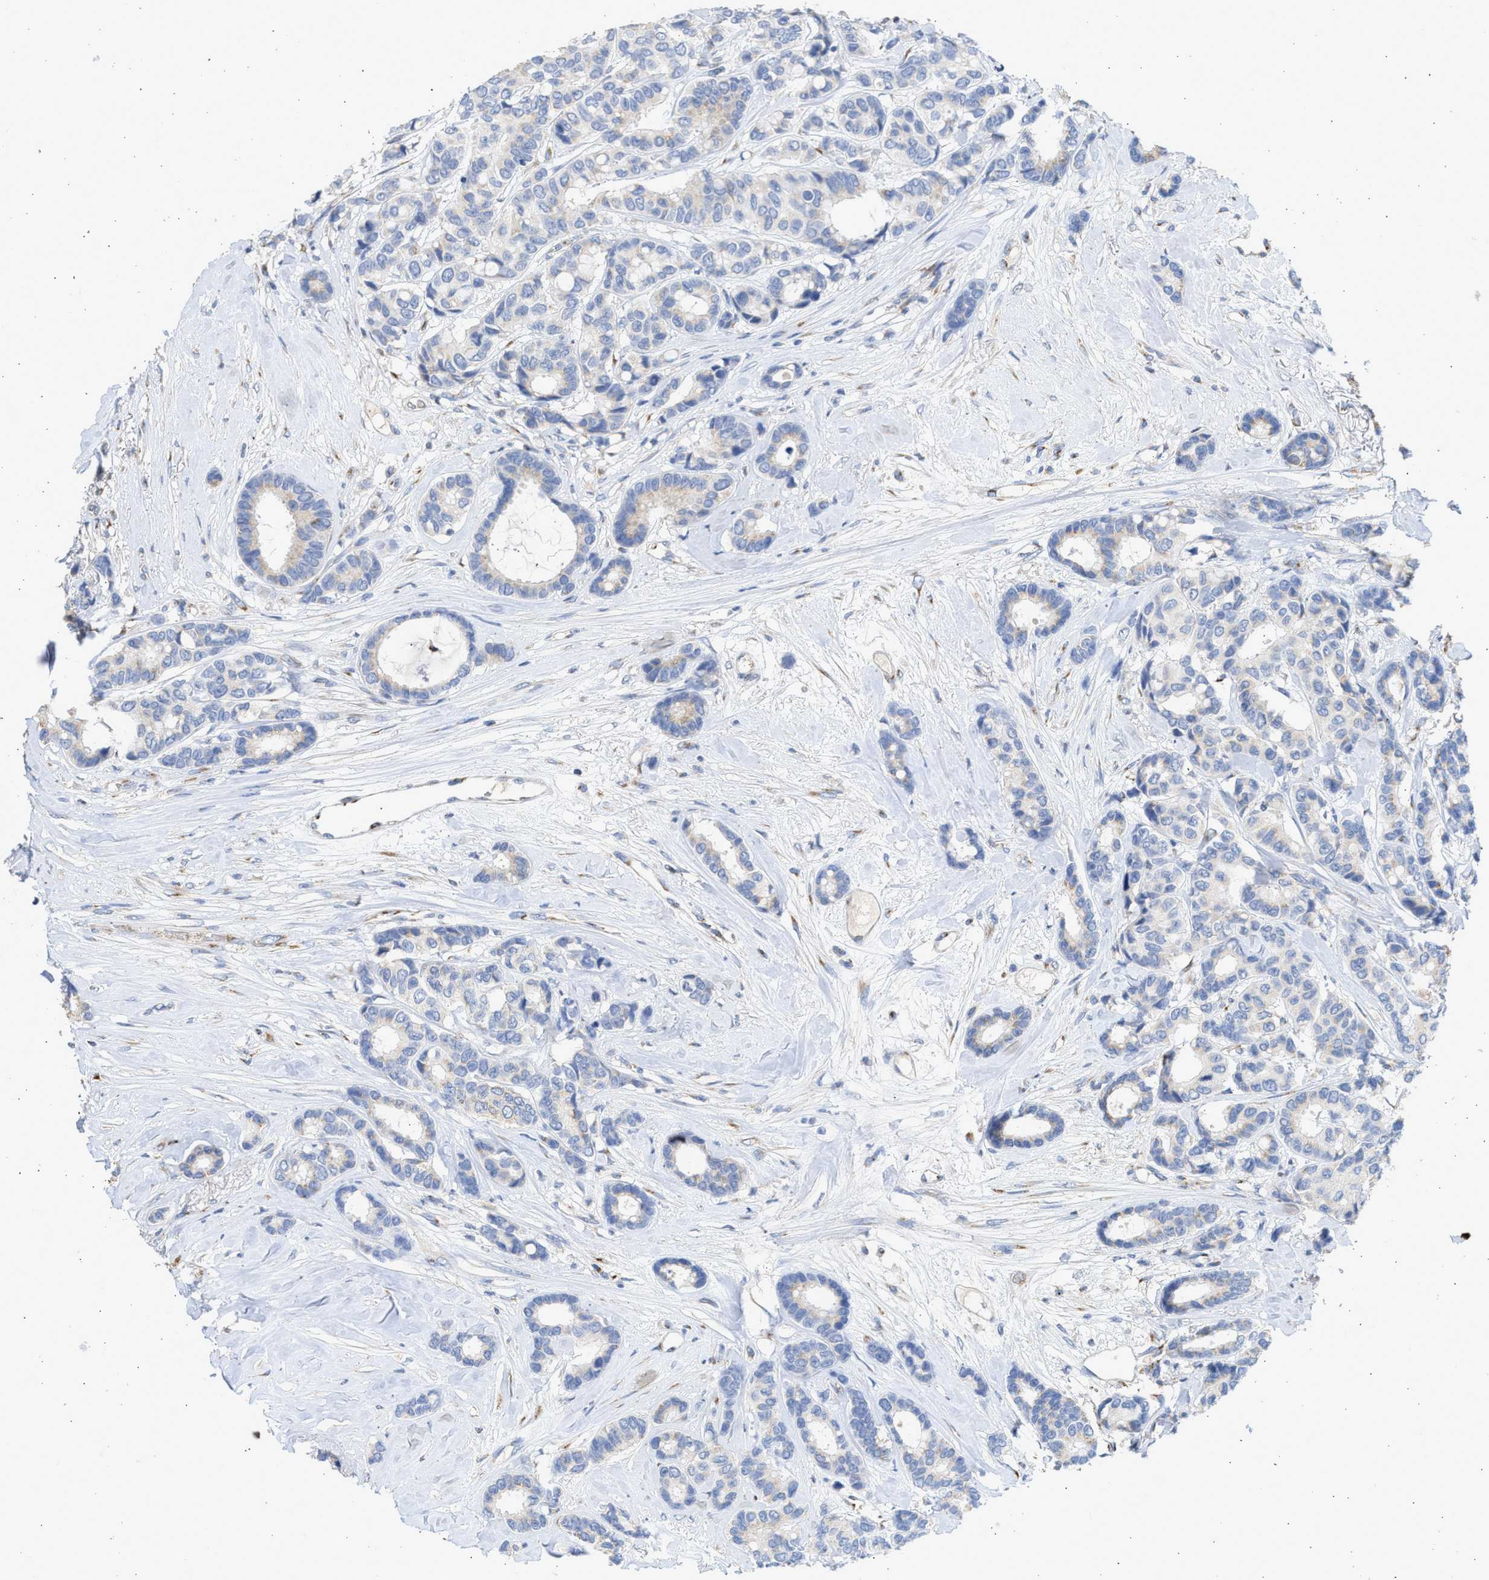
{"staining": {"intensity": "negative", "quantity": "none", "location": "none"}, "tissue": "breast cancer", "cell_type": "Tumor cells", "image_type": "cancer", "snomed": [{"axis": "morphology", "description": "Duct carcinoma"}, {"axis": "topography", "description": "Breast"}], "caption": "Immunohistochemistry of breast cancer (intraductal carcinoma) reveals no positivity in tumor cells.", "gene": "IPO8", "patient": {"sex": "female", "age": 87}}